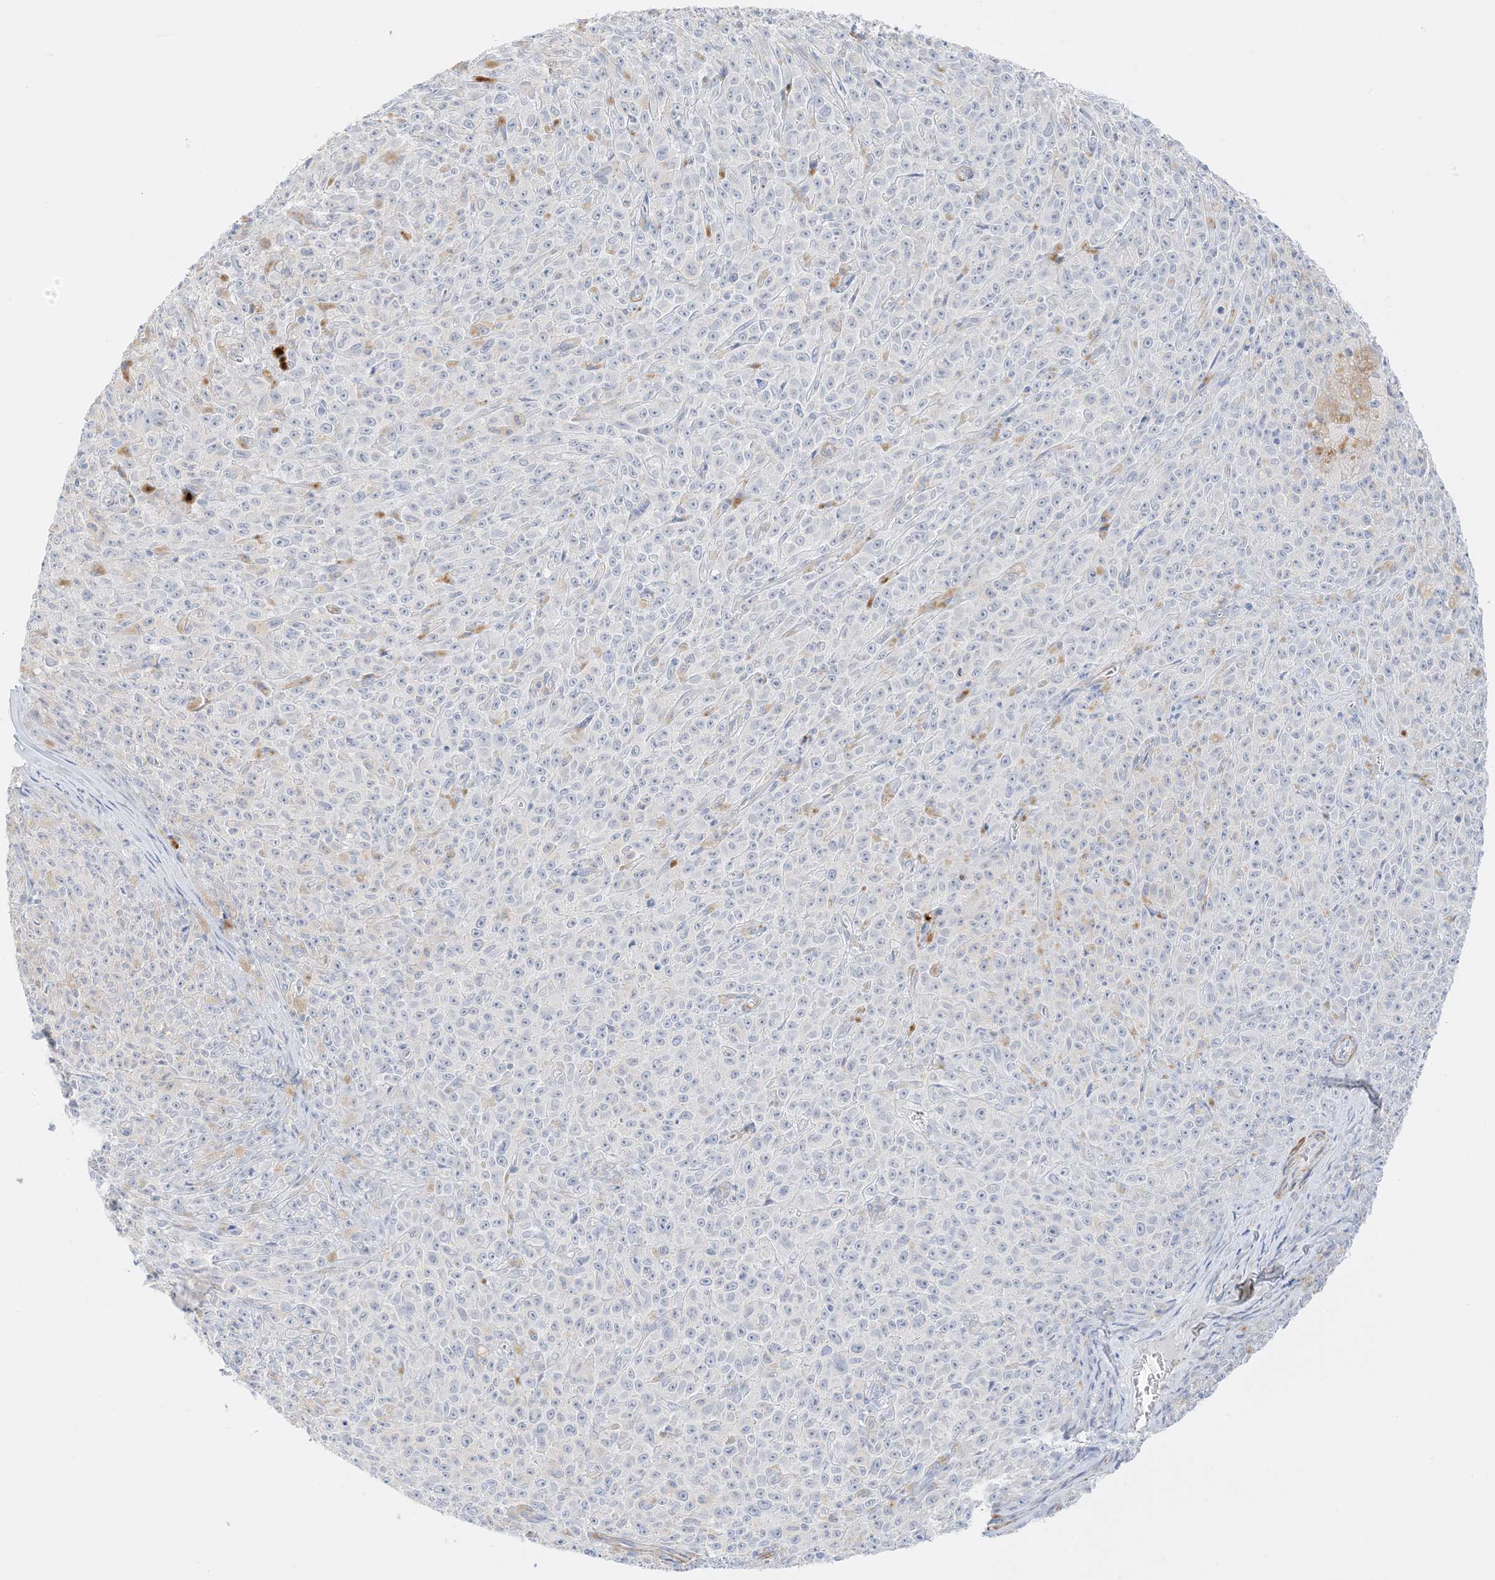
{"staining": {"intensity": "negative", "quantity": "none", "location": "none"}, "tissue": "melanoma", "cell_type": "Tumor cells", "image_type": "cancer", "snomed": [{"axis": "morphology", "description": "Malignant melanoma, NOS"}, {"axis": "topography", "description": "Skin"}], "caption": "This is an immunohistochemistry (IHC) micrograph of melanoma. There is no positivity in tumor cells.", "gene": "SLC22A13", "patient": {"sex": "female", "age": 82}}